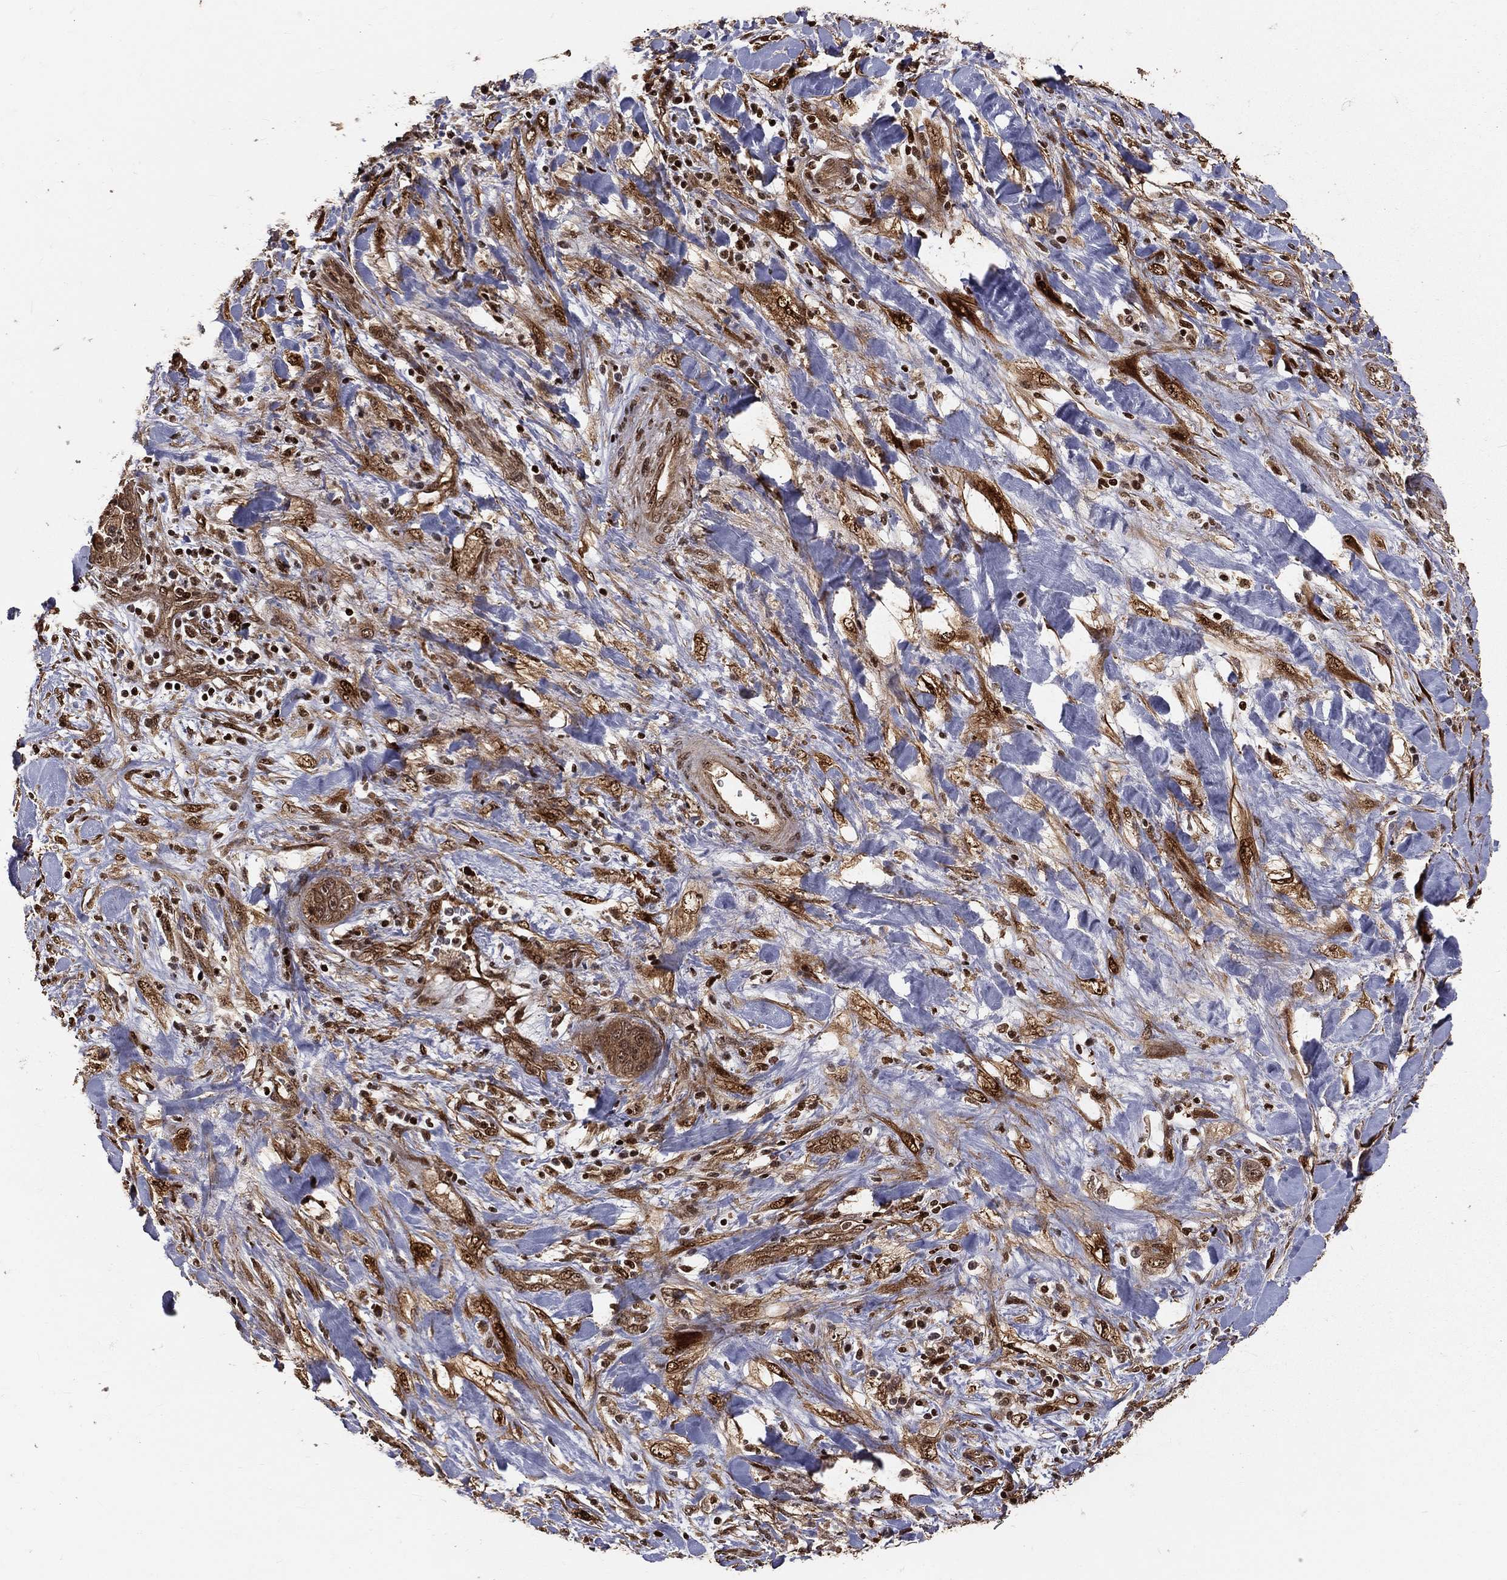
{"staining": {"intensity": "moderate", "quantity": ">75%", "location": "cytoplasmic/membranous"}, "tissue": "liver cancer", "cell_type": "Tumor cells", "image_type": "cancer", "snomed": [{"axis": "morphology", "description": "Cholangiocarcinoma"}, {"axis": "topography", "description": "Liver"}], "caption": "Tumor cells show medium levels of moderate cytoplasmic/membranous staining in approximately >75% of cells in liver cancer.", "gene": "MAPK1", "patient": {"sex": "female", "age": 52}}